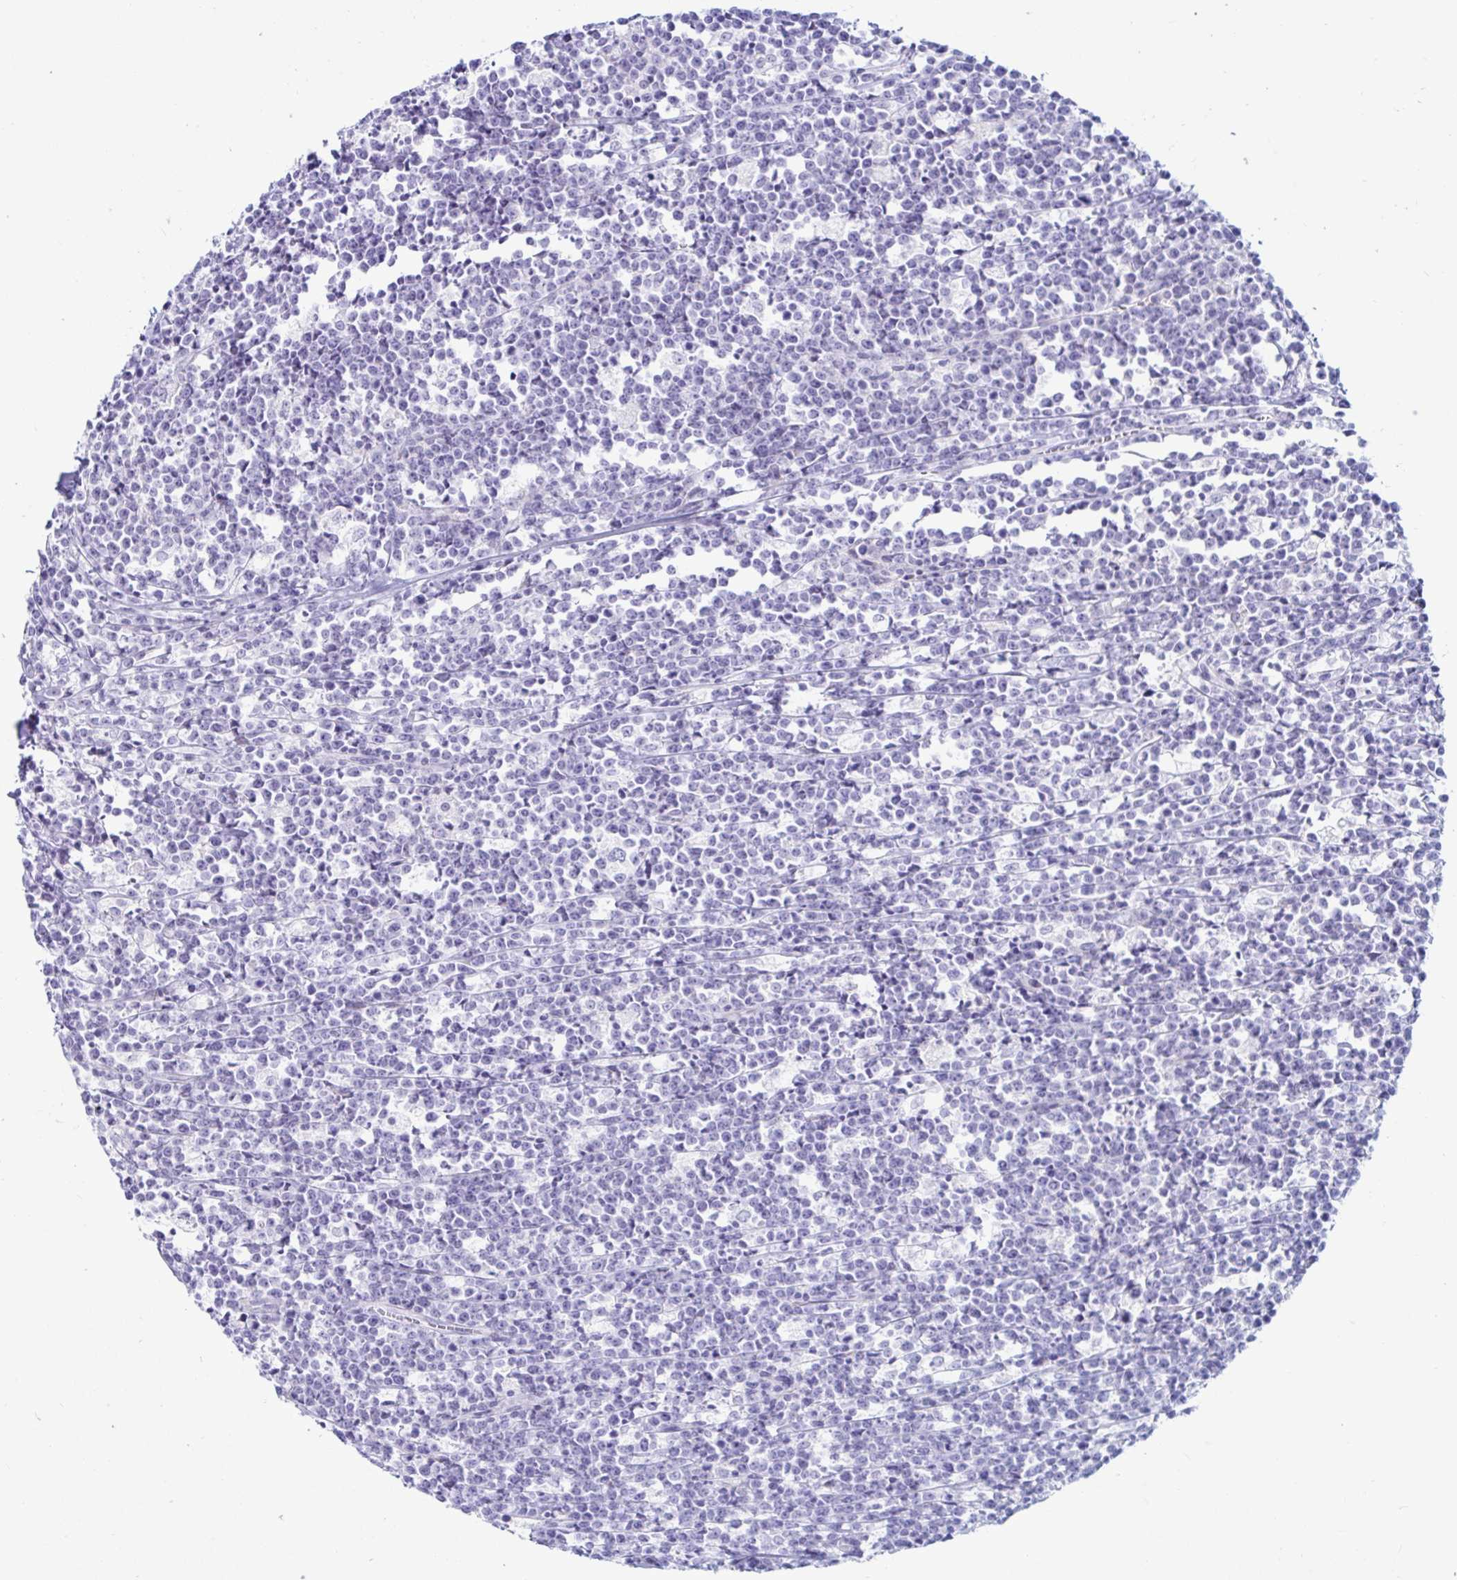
{"staining": {"intensity": "negative", "quantity": "none", "location": "none"}, "tissue": "lymphoma", "cell_type": "Tumor cells", "image_type": "cancer", "snomed": [{"axis": "morphology", "description": "Malignant lymphoma, non-Hodgkin's type, High grade"}, {"axis": "topography", "description": "Small intestine"}], "caption": "Photomicrograph shows no significant protein positivity in tumor cells of lymphoma.", "gene": "BEST1", "patient": {"sex": "female", "age": 56}}